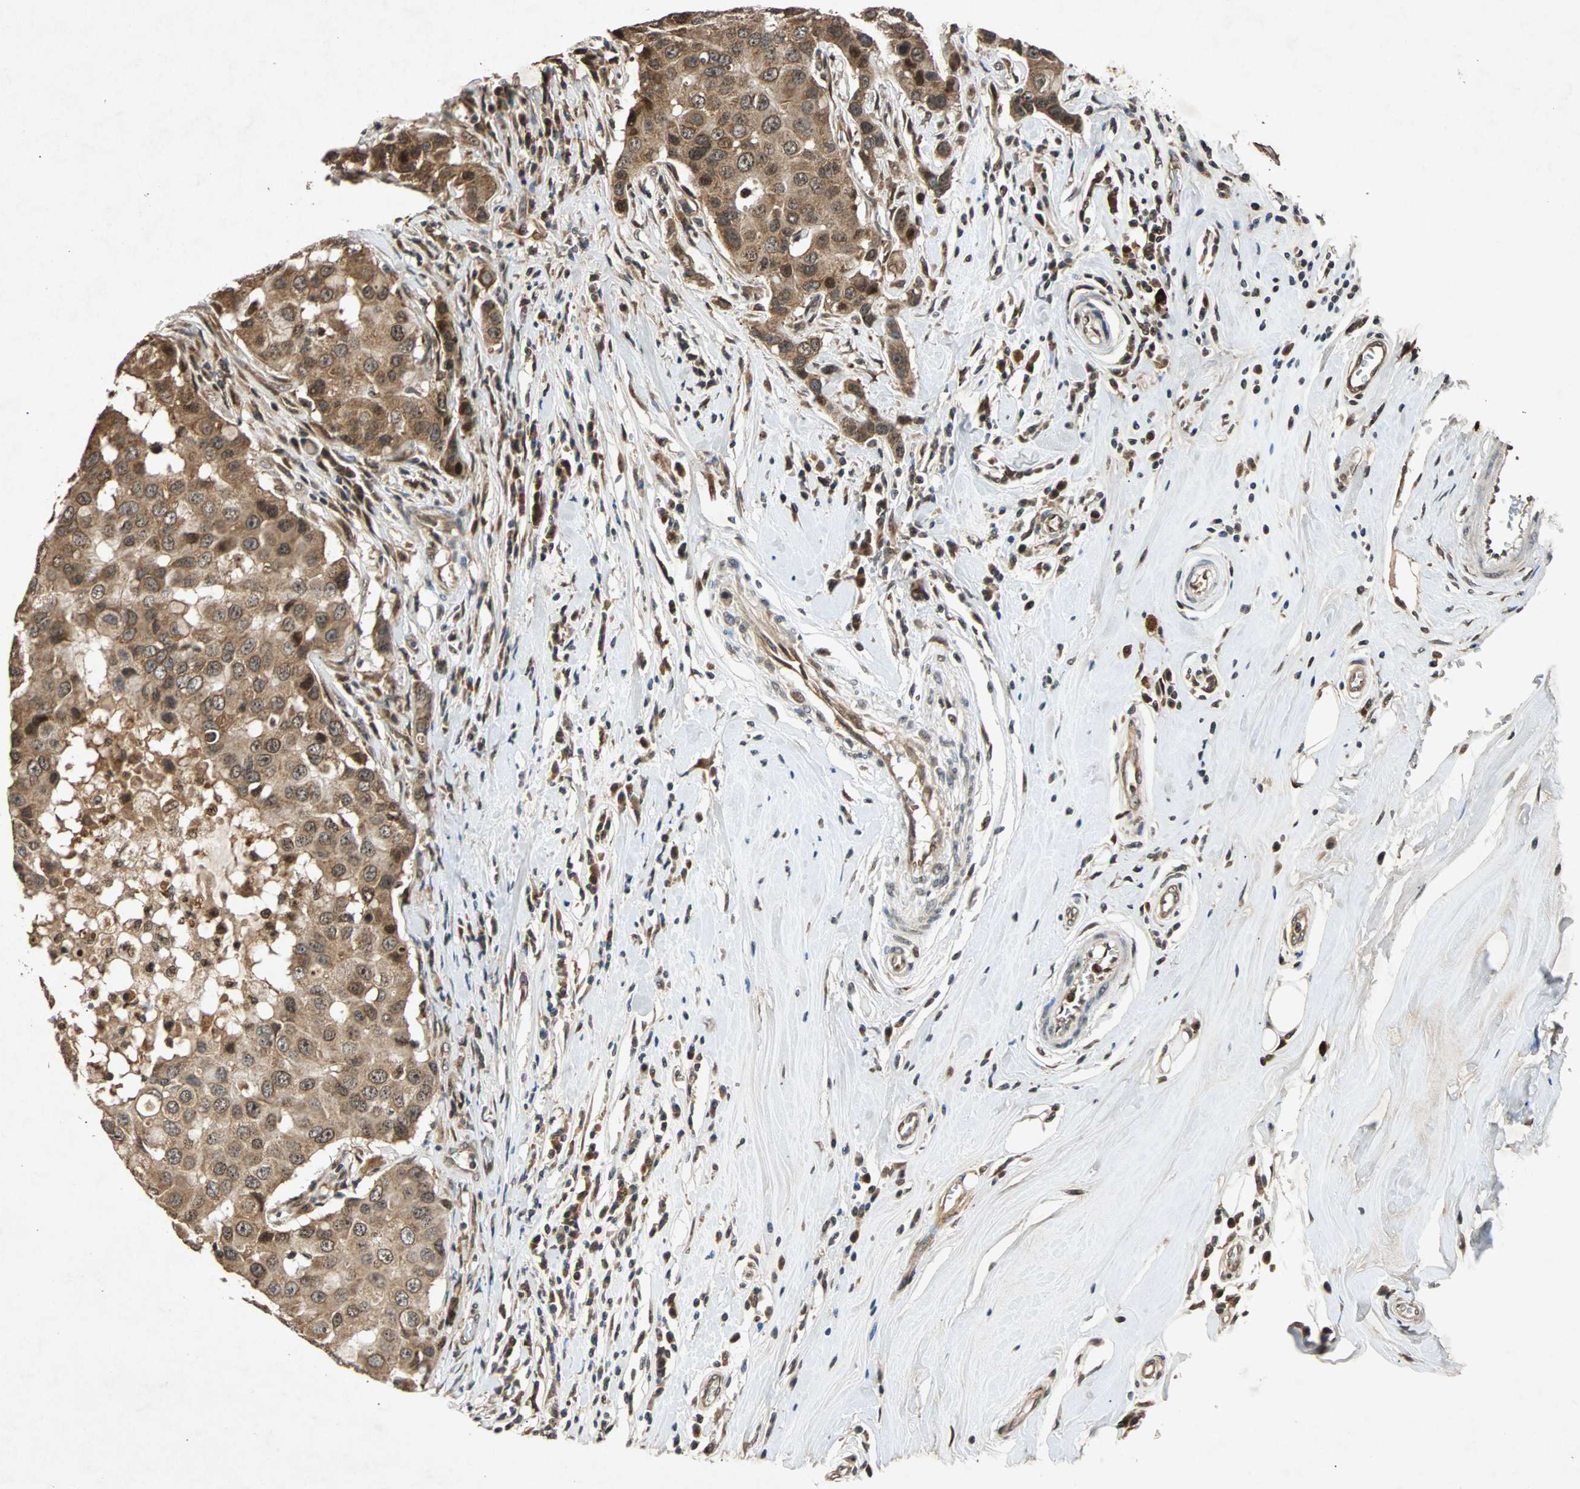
{"staining": {"intensity": "moderate", "quantity": ">75%", "location": "cytoplasmic/membranous,nuclear"}, "tissue": "breast cancer", "cell_type": "Tumor cells", "image_type": "cancer", "snomed": [{"axis": "morphology", "description": "Duct carcinoma"}, {"axis": "topography", "description": "Breast"}], "caption": "Protein staining of breast cancer tissue demonstrates moderate cytoplasmic/membranous and nuclear staining in approximately >75% of tumor cells. (Stains: DAB (3,3'-diaminobenzidine) in brown, nuclei in blue, Microscopy: brightfield microscopy at high magnification).", "gene": "USP31", "patient": {"sex": "female", "age": 27}}